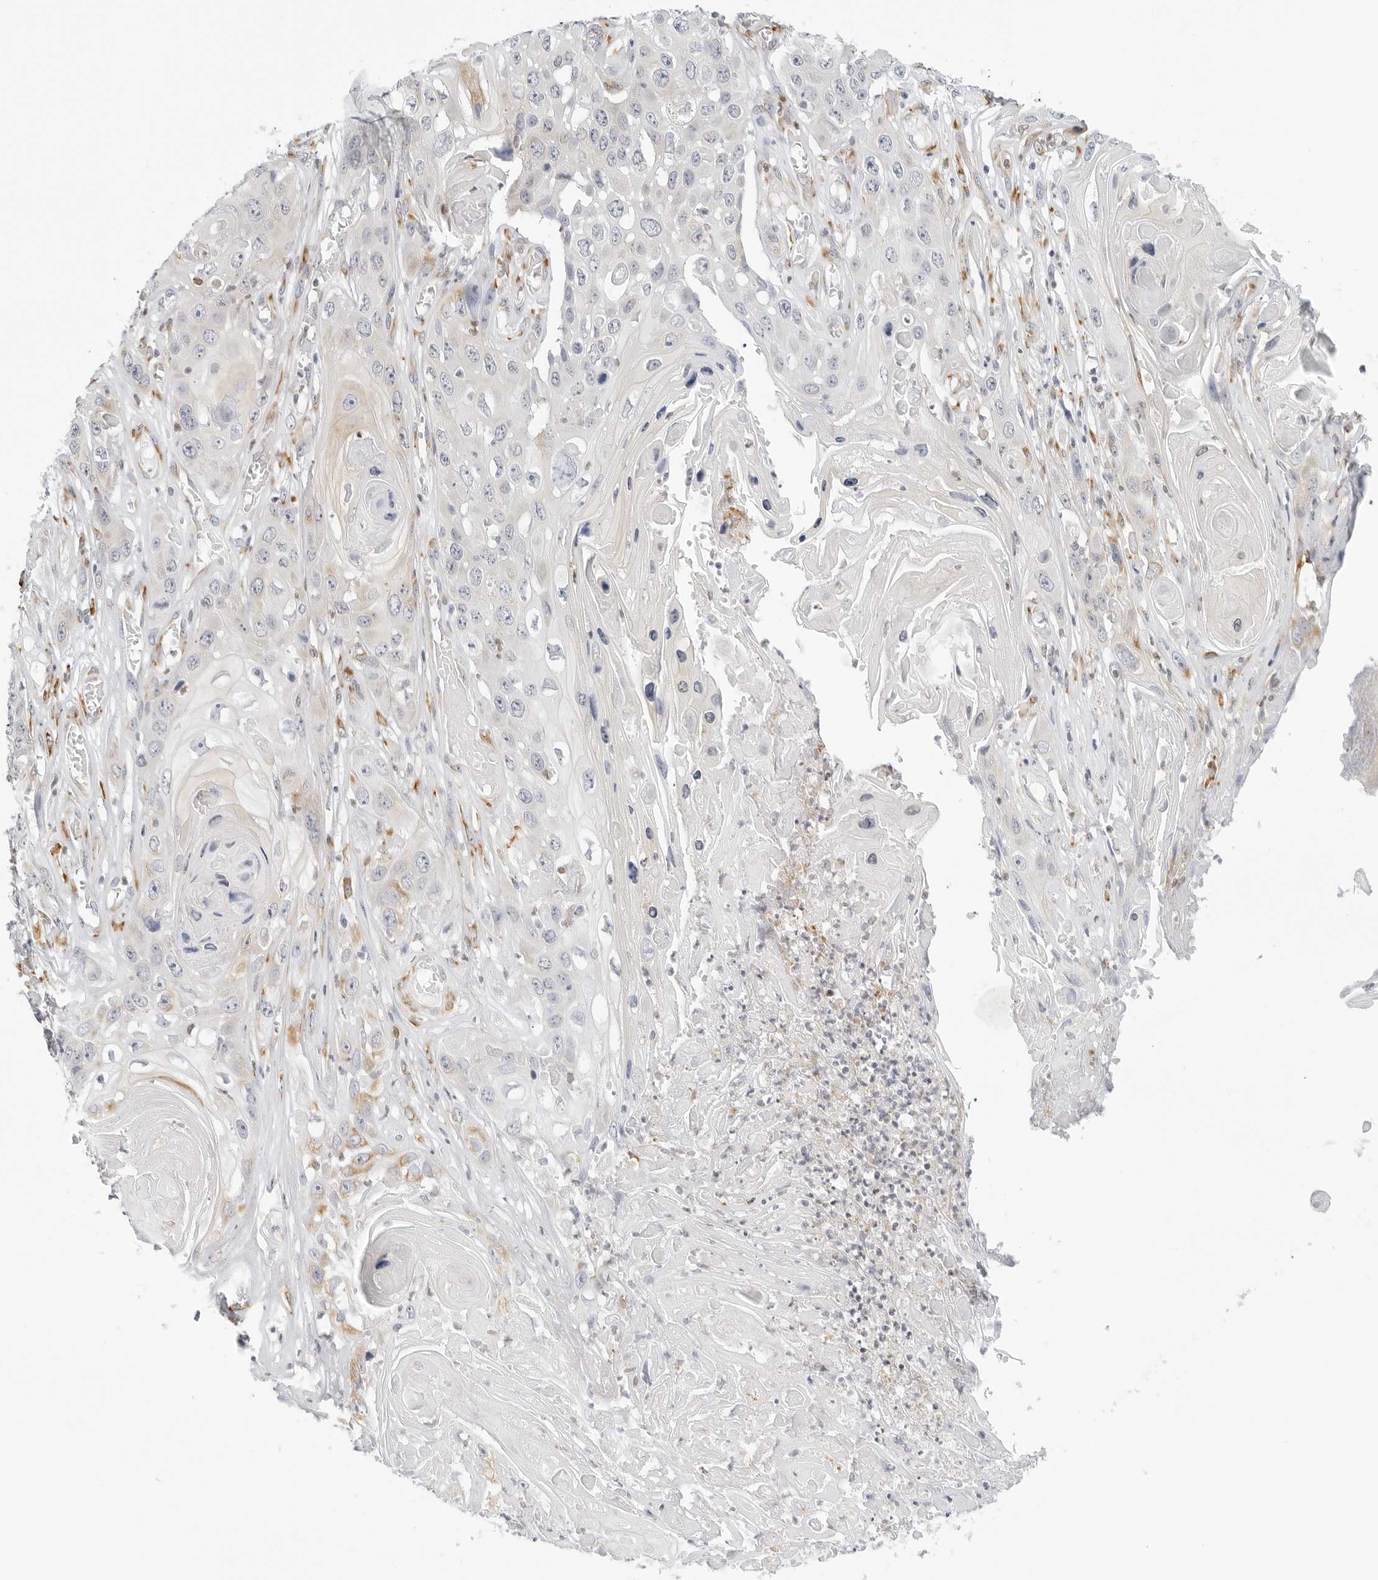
{"staining": {"intensity": "negative", "quantity": "none", "location": "none"}, "tissue": "skin cancer", "cell_type": "Tumor cells", "image_type": "cancer", "snomed": [{"axis": "morphology", "description": "Squamous cell carcinoma, NOS"}, {"axis": "topography", "description": "Skin"}], "caption": "Photomicrograph shows no significant protein positivity in tumor cells of skin cancer (squamous cell carcinoma).", "gene": "THEM4", "patient": {"sex": "male", "age": 55}}